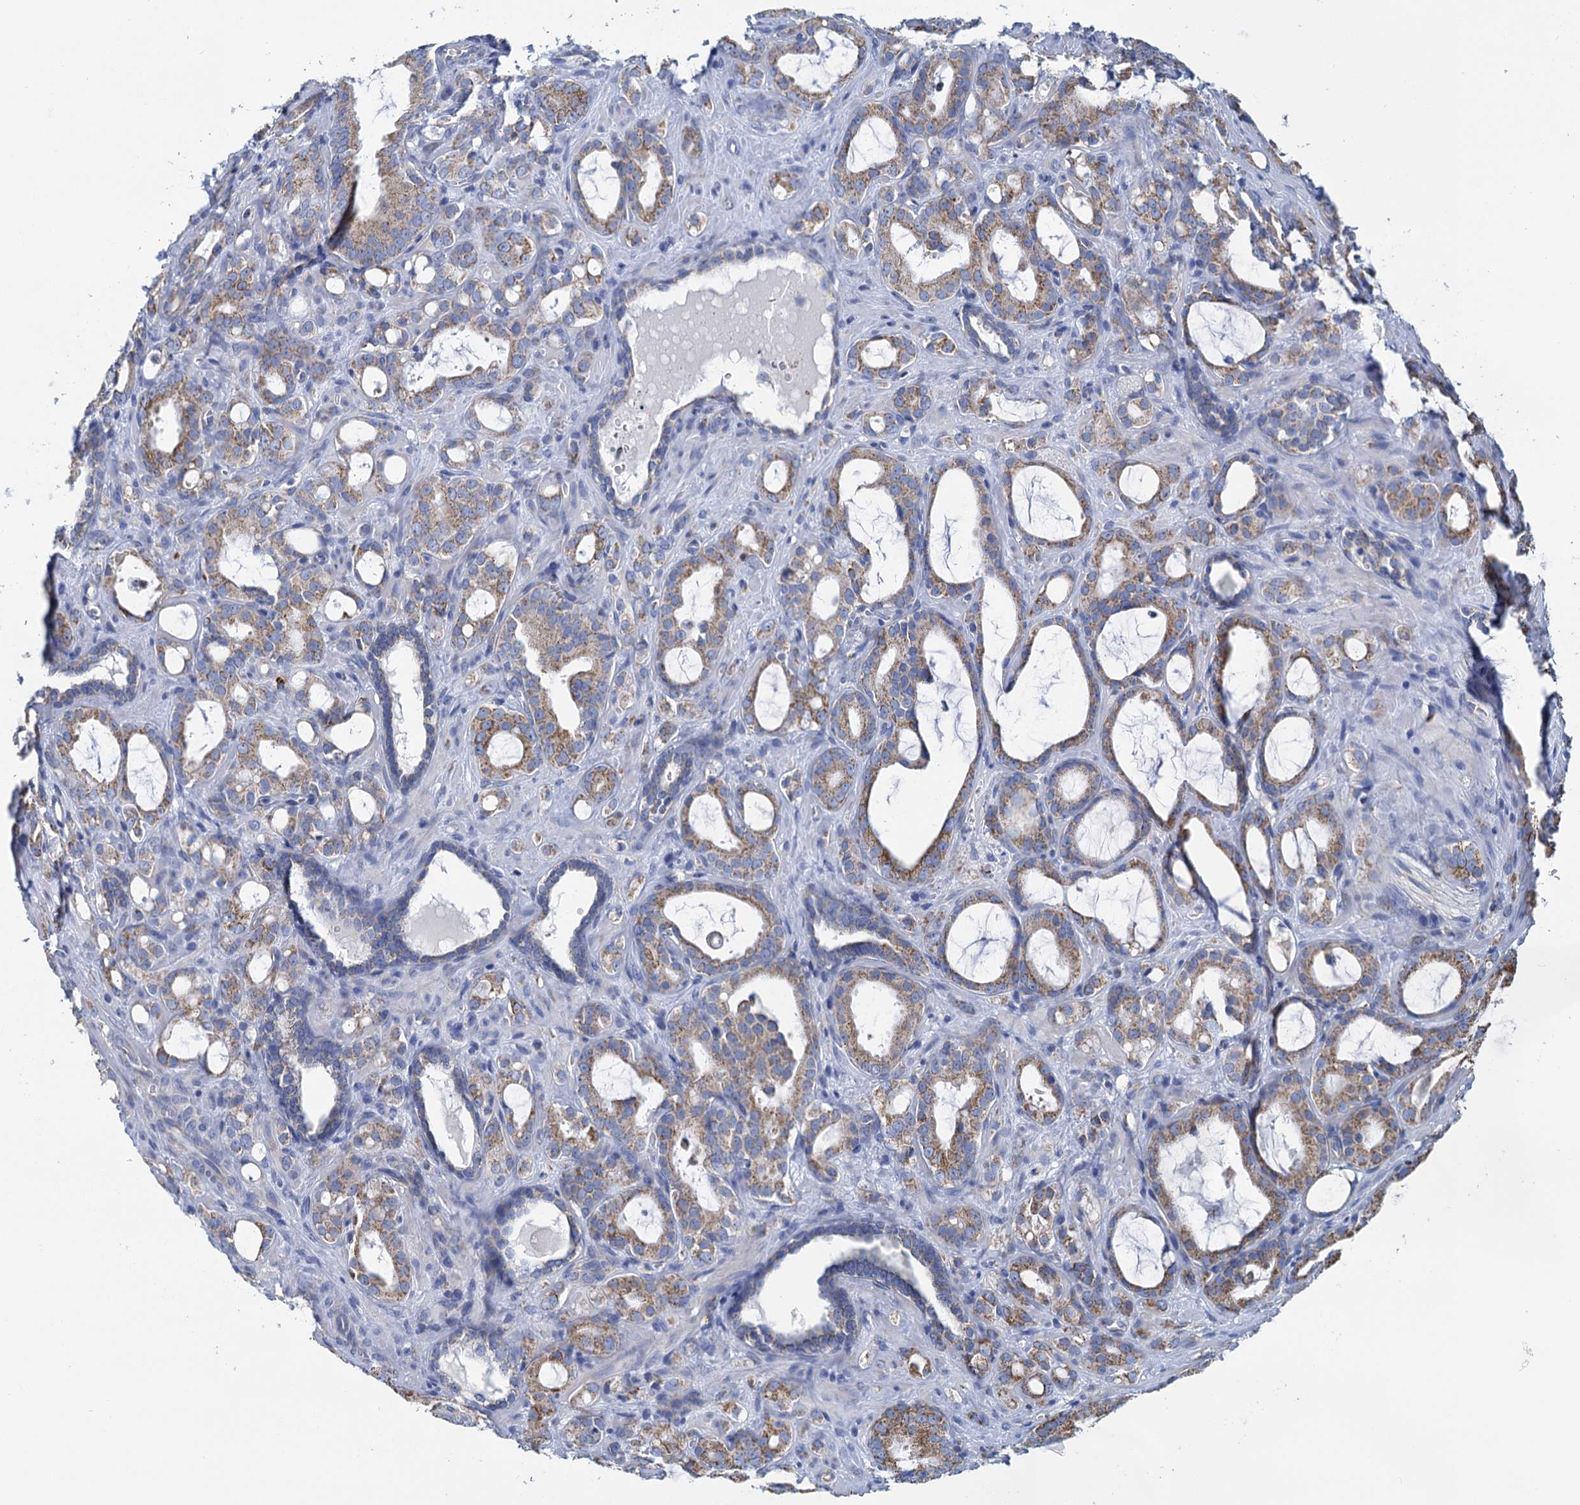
{"staining": {"intensity": "weak", "quantity": ">75%", "location": "cytoplasmic/membranous"}, "tissue": "prostate cancer", "cell_type": "Tumor cells", "image_type": "cancer", "snomed": [{"axis": "morphology", "description": "Adenocarcinoma, High grade"}, {"axis": "topography", "description": "Prostate"}], "caption": "Immunohistochemistry (IHC) histopathology image of neoplastic tissue: prostate adenocarcinoma (high-grade) stained using IHC shows low levels of weak protein expression localized specifically in the cytoplasmic/membranous of tumor cells, appearing as a cytoplasmic/membranous brown color.", "gene": "CCP110", "patient": {"sex": "male", "age": 72}}